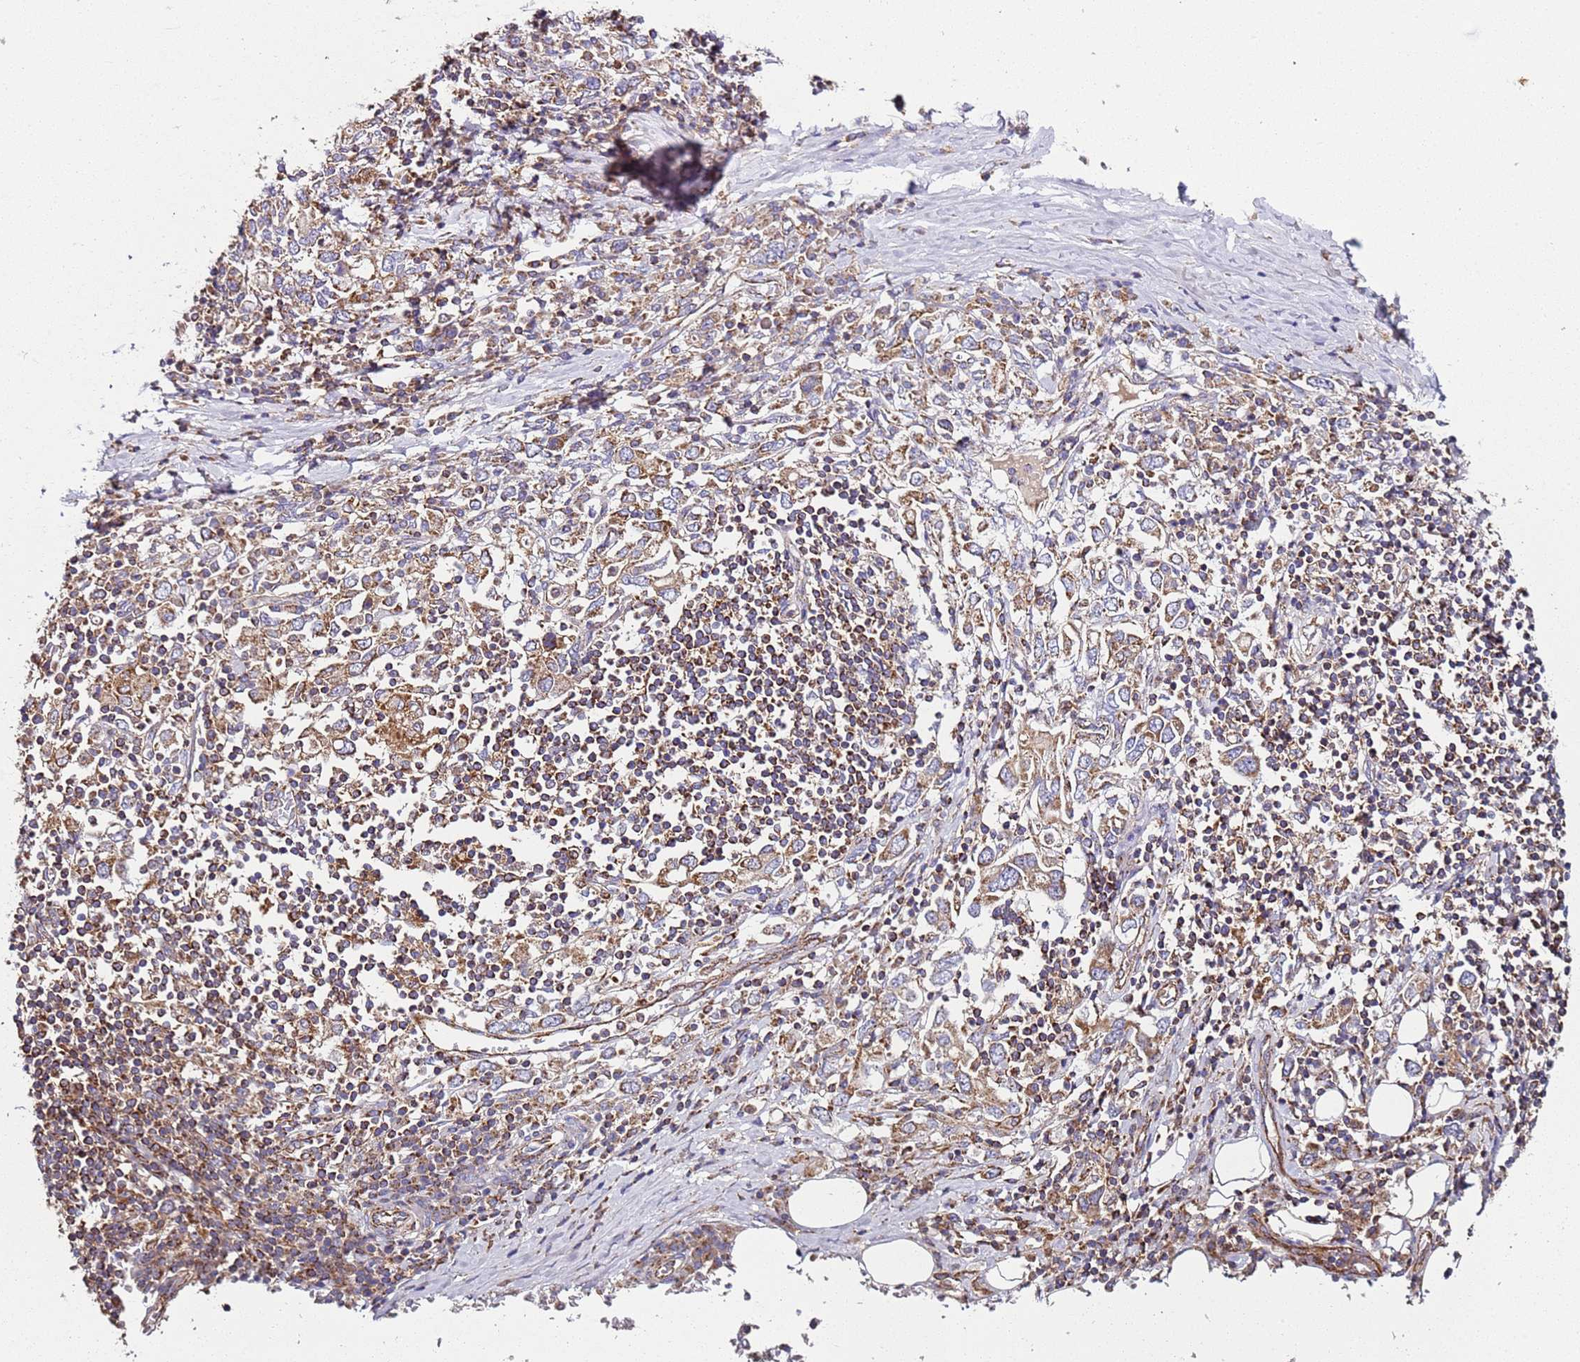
{"staining": {"intensity": "weak", "quantity": ">75%", "location": "cytoplasmic/membranous"}, "tissue": "stomach cancer", "cell_type": "Tumor cells", "image_type": "cancer", "snomed": [{"axis": "morphology", "description": "Adenocarcinoma, NOS"}, {"axis": "topography", "description": "Stomach, upper"}, {"axis": "topography", "description": "Stomach"}], "caption": "Stomach cancer stained with a brown dye shows weak cytoplasmic/membranous positive positivity in about >75% of tumor cells.", "gene": "RMND5A", "patient": {"sex": "male", "age": 62}}